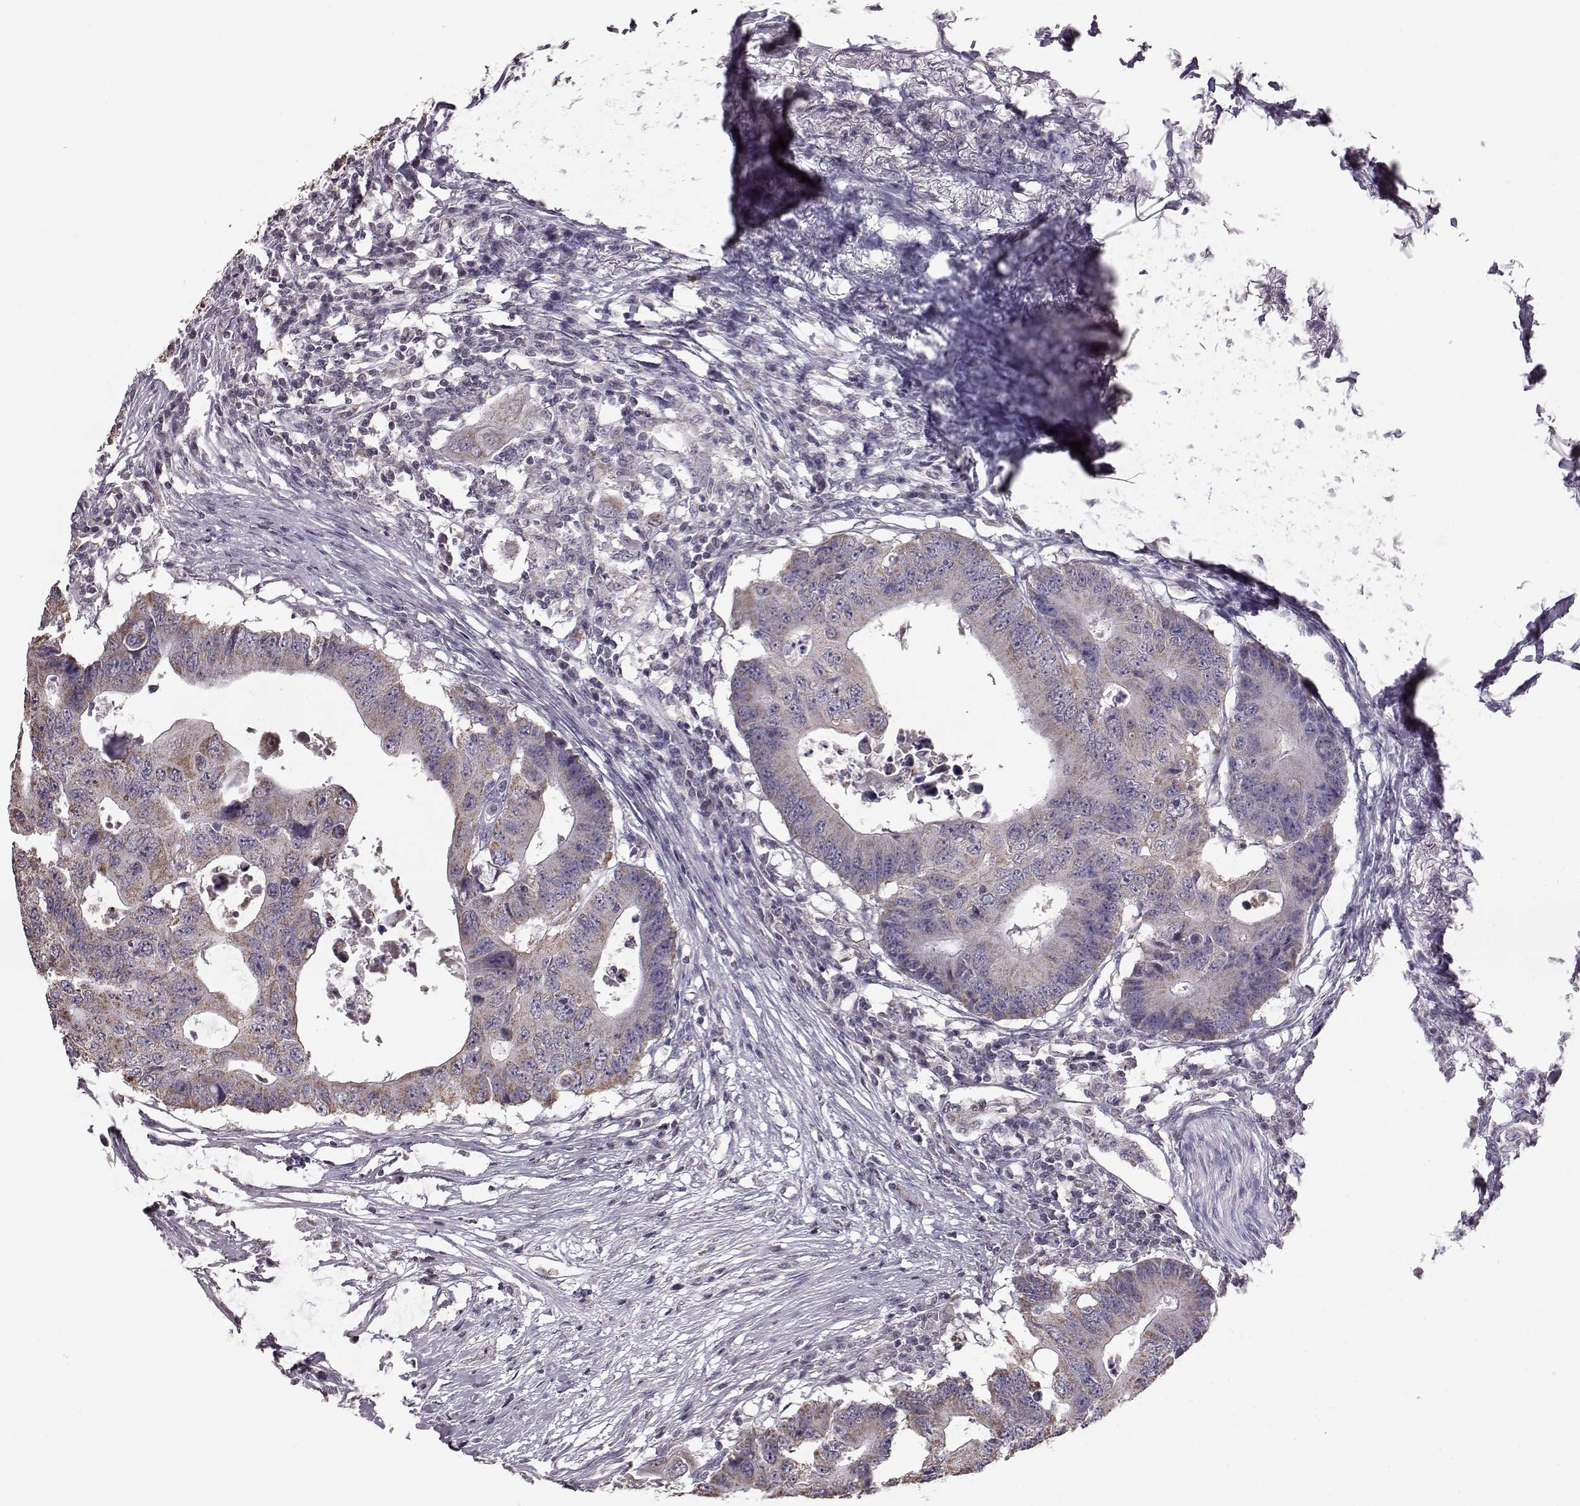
{"staining": {"intensity": "weak", "quantity": "<25%", "location": "cytoplasmic/membranous"}, "tissue": "colorectal cancer", "cell_type": "Tumor cells", "image_type": "cancer", "snomed": [{"axis": "morphology", "description": "Adenocarcinoma, NOS"}, {"axis": "topography", "description": "Colon"}], "caption": "DAB immunohistochemical staining of colorectal cancer reveals no significant expression in tumor cells.", "gene": "ALDH3A1", "patient": {"sex": "male", "age": 71}}